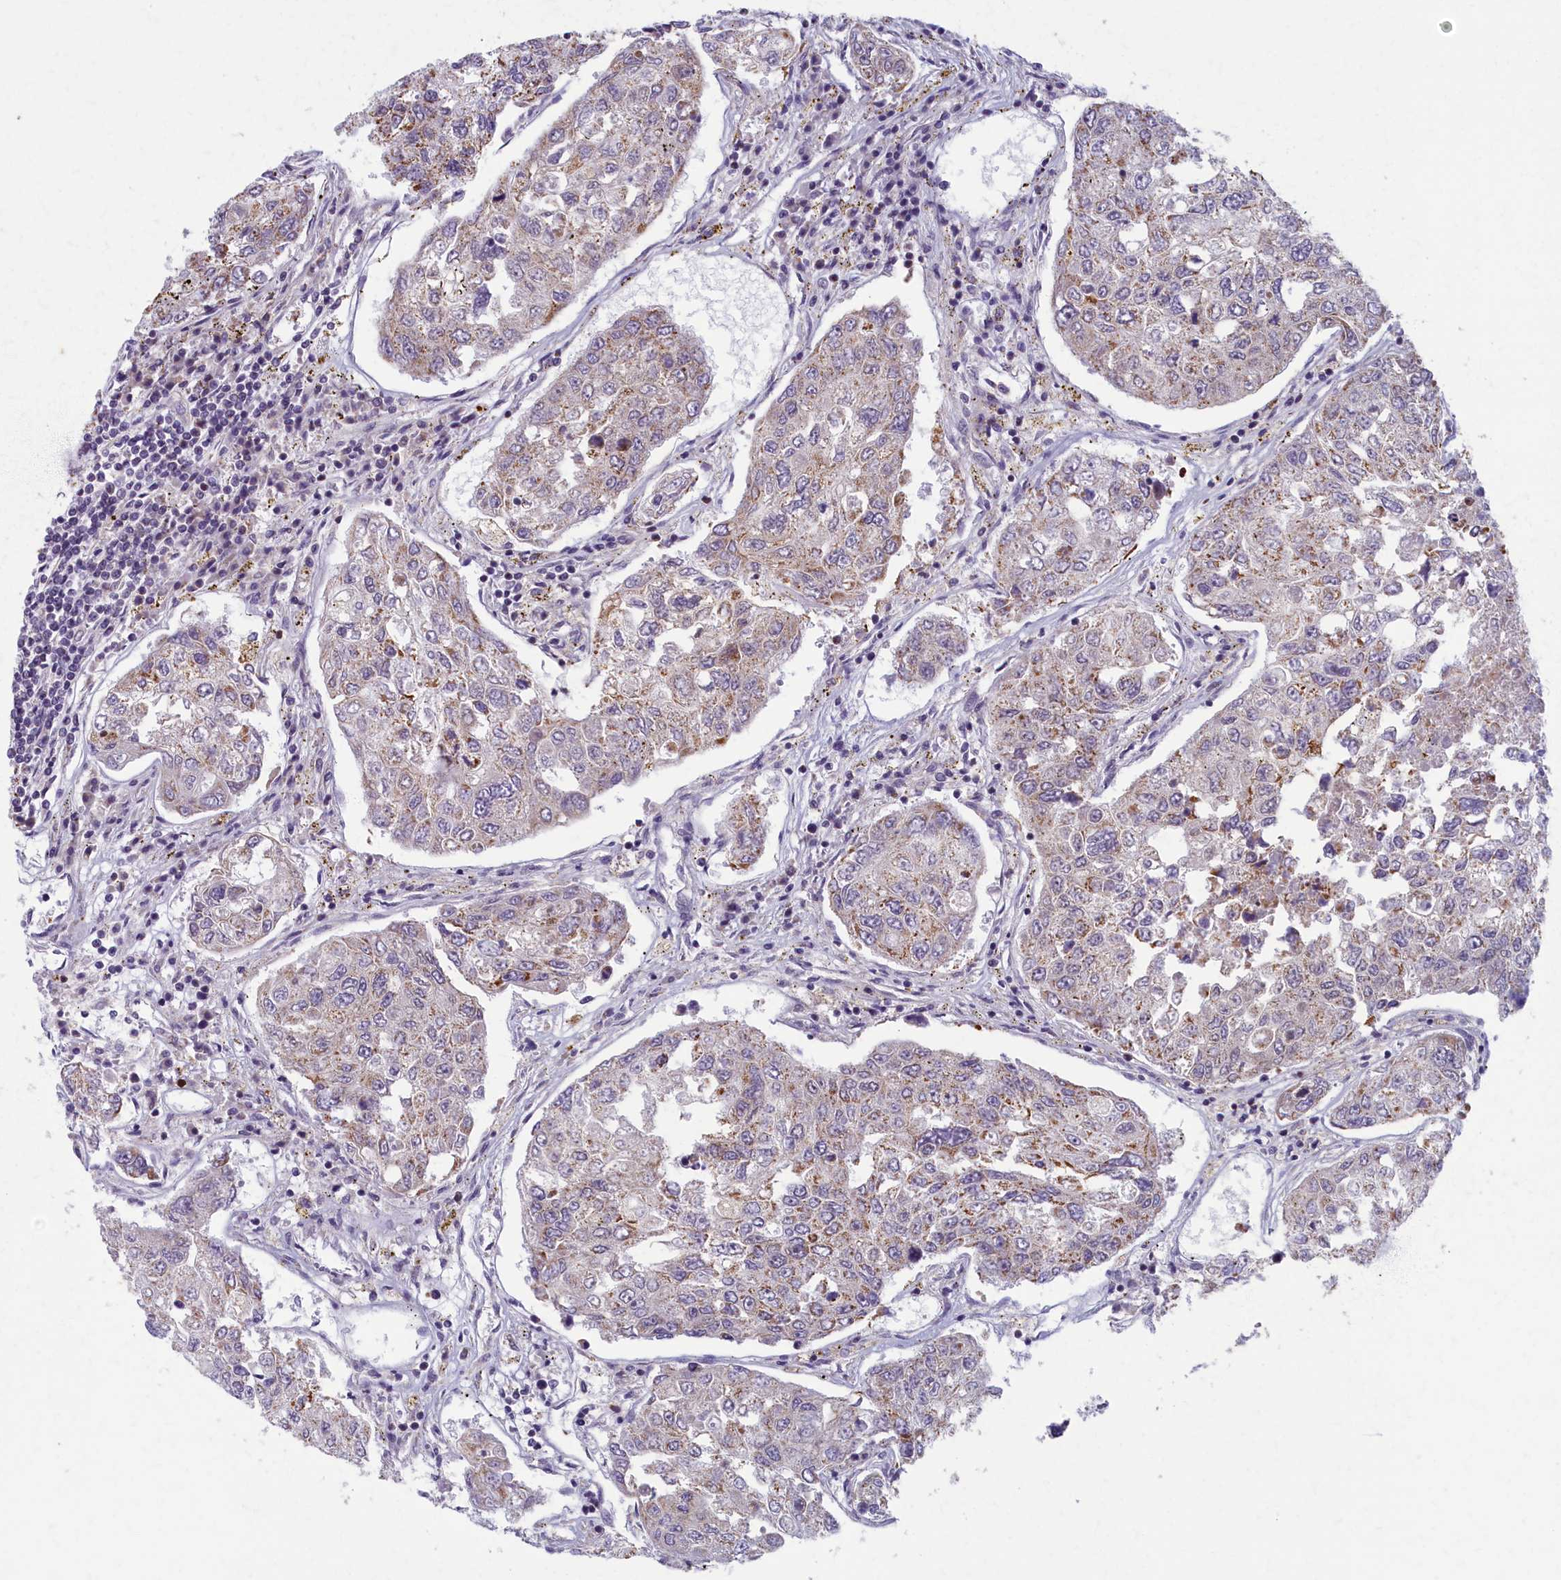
{"staining": {"intensity": "moderate", "quantity": "25%-75%", "location": "cytoplasmic/membranous"}, "tissue": "urothelial cancer", "cell_type": "Tumor cells", "image_type": "cancer", "snomed": [{"axis": "morphology", "description": "Urothelial carcinoma, High grade"}, {"axis": "topography", "description": "Lymph node"}, {"axis": "topography", "description": "Urinary bladder"}], "caption": "The histopathology image shows staining of urothelial cancer, revealing moderate cytoplasmic/membranous protein expression (brown color) within tumor cells.", "gene": "MRPS25", "patient": {"sex": "male", "age": 51}}